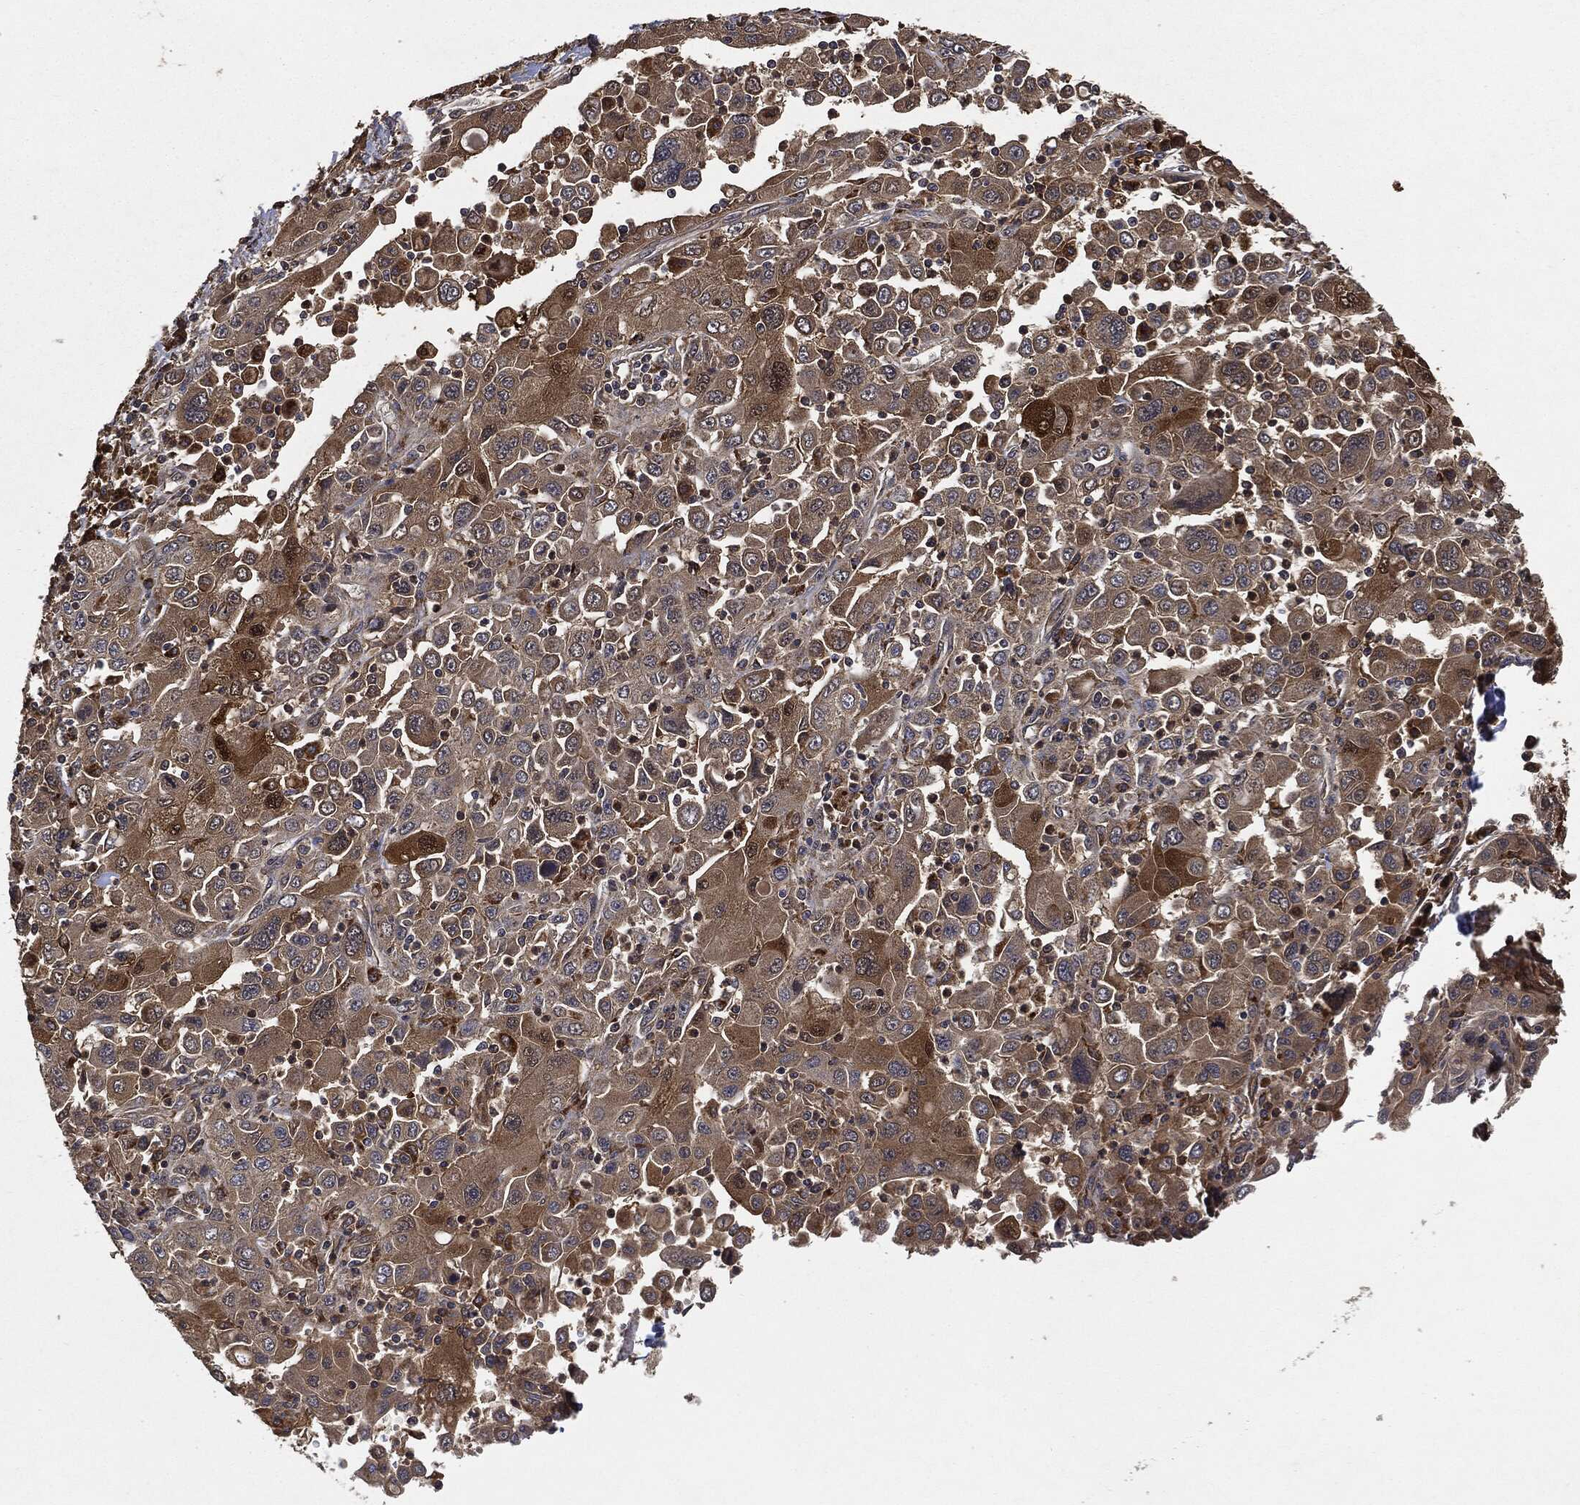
{"staining": {"intensity": "moderate", "quantity": "<25%", "location": "cytoplasmic/membranous"}, "tissue": "stomach cancer", "cell_type": "Tumor cells", "image_type": "cancer", "snomed": [{"axis": "morphology", "description": "Adenocarcinoma, NOS"}, {"axis": "topography", "description": "Stomach"}], "caption": "Immunohistochemical staining of human adenocarcinoma (stomach) demonstrates low levels of moderate cytoplasmic/membranous protein expression in about <25% of tumor cells.", "gene": "BRAF", "patient": {"sex": "male", "age": 56}}